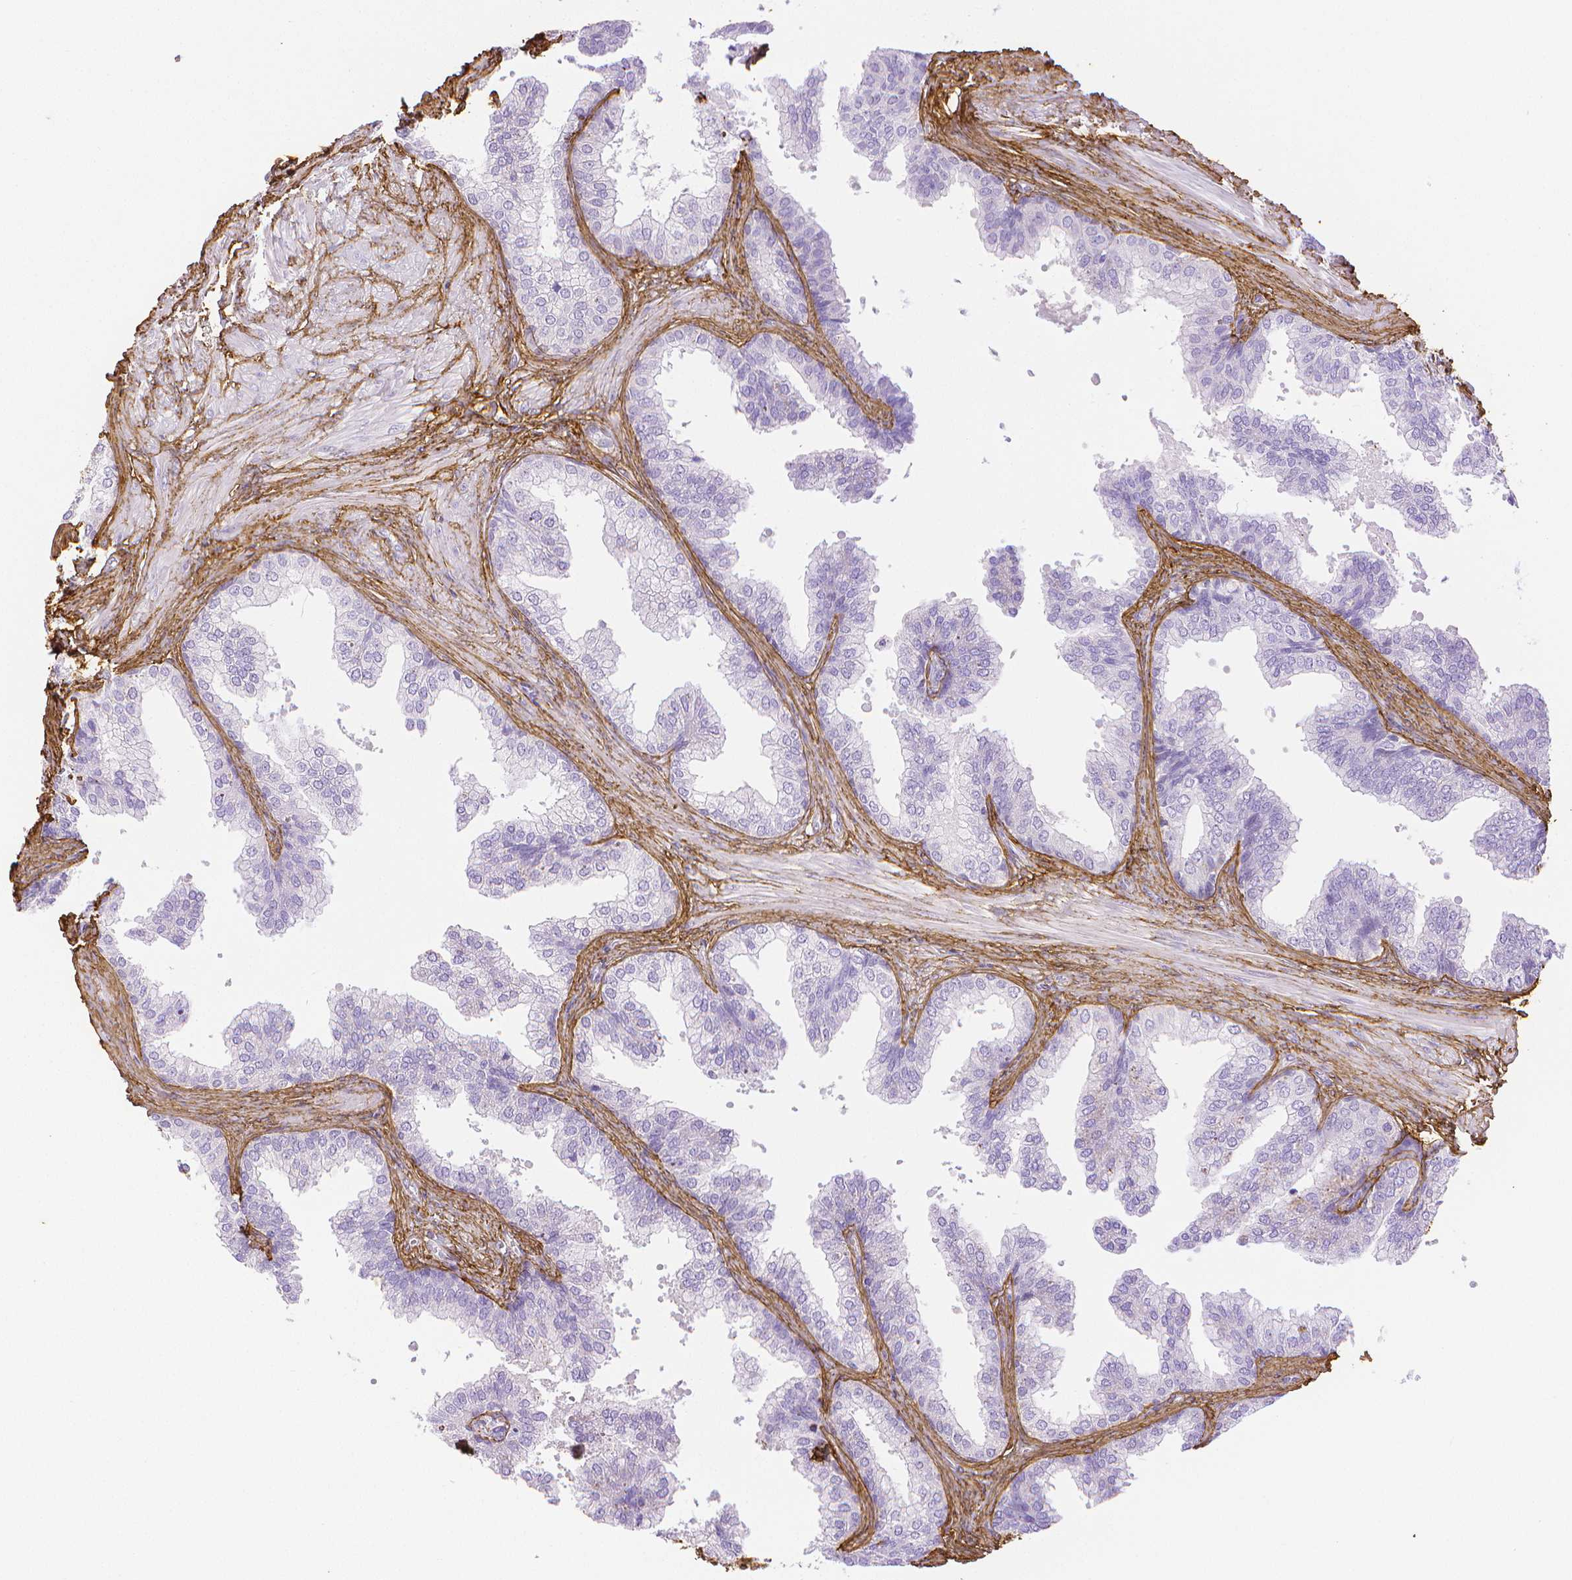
{"staining": {"intensity": "negative", "quantity": "none", "location": "none"}, "tissue": "prostate", "cell_type": "Glandular cells", "image_type": "normal", "snomed": [{"axis": "morphology", "description": "Normal tissue, NOS"}, {"axis": "topography", "description": "Prostate"}, {"axis": "topography", "description": "Peripheral nerve tissue"}], "caption": "Protein analysis of benign prostate shows no significant expression in glandular cells.", "gene": "FBN1", "patient": {"sex": "male", "age": 55}}